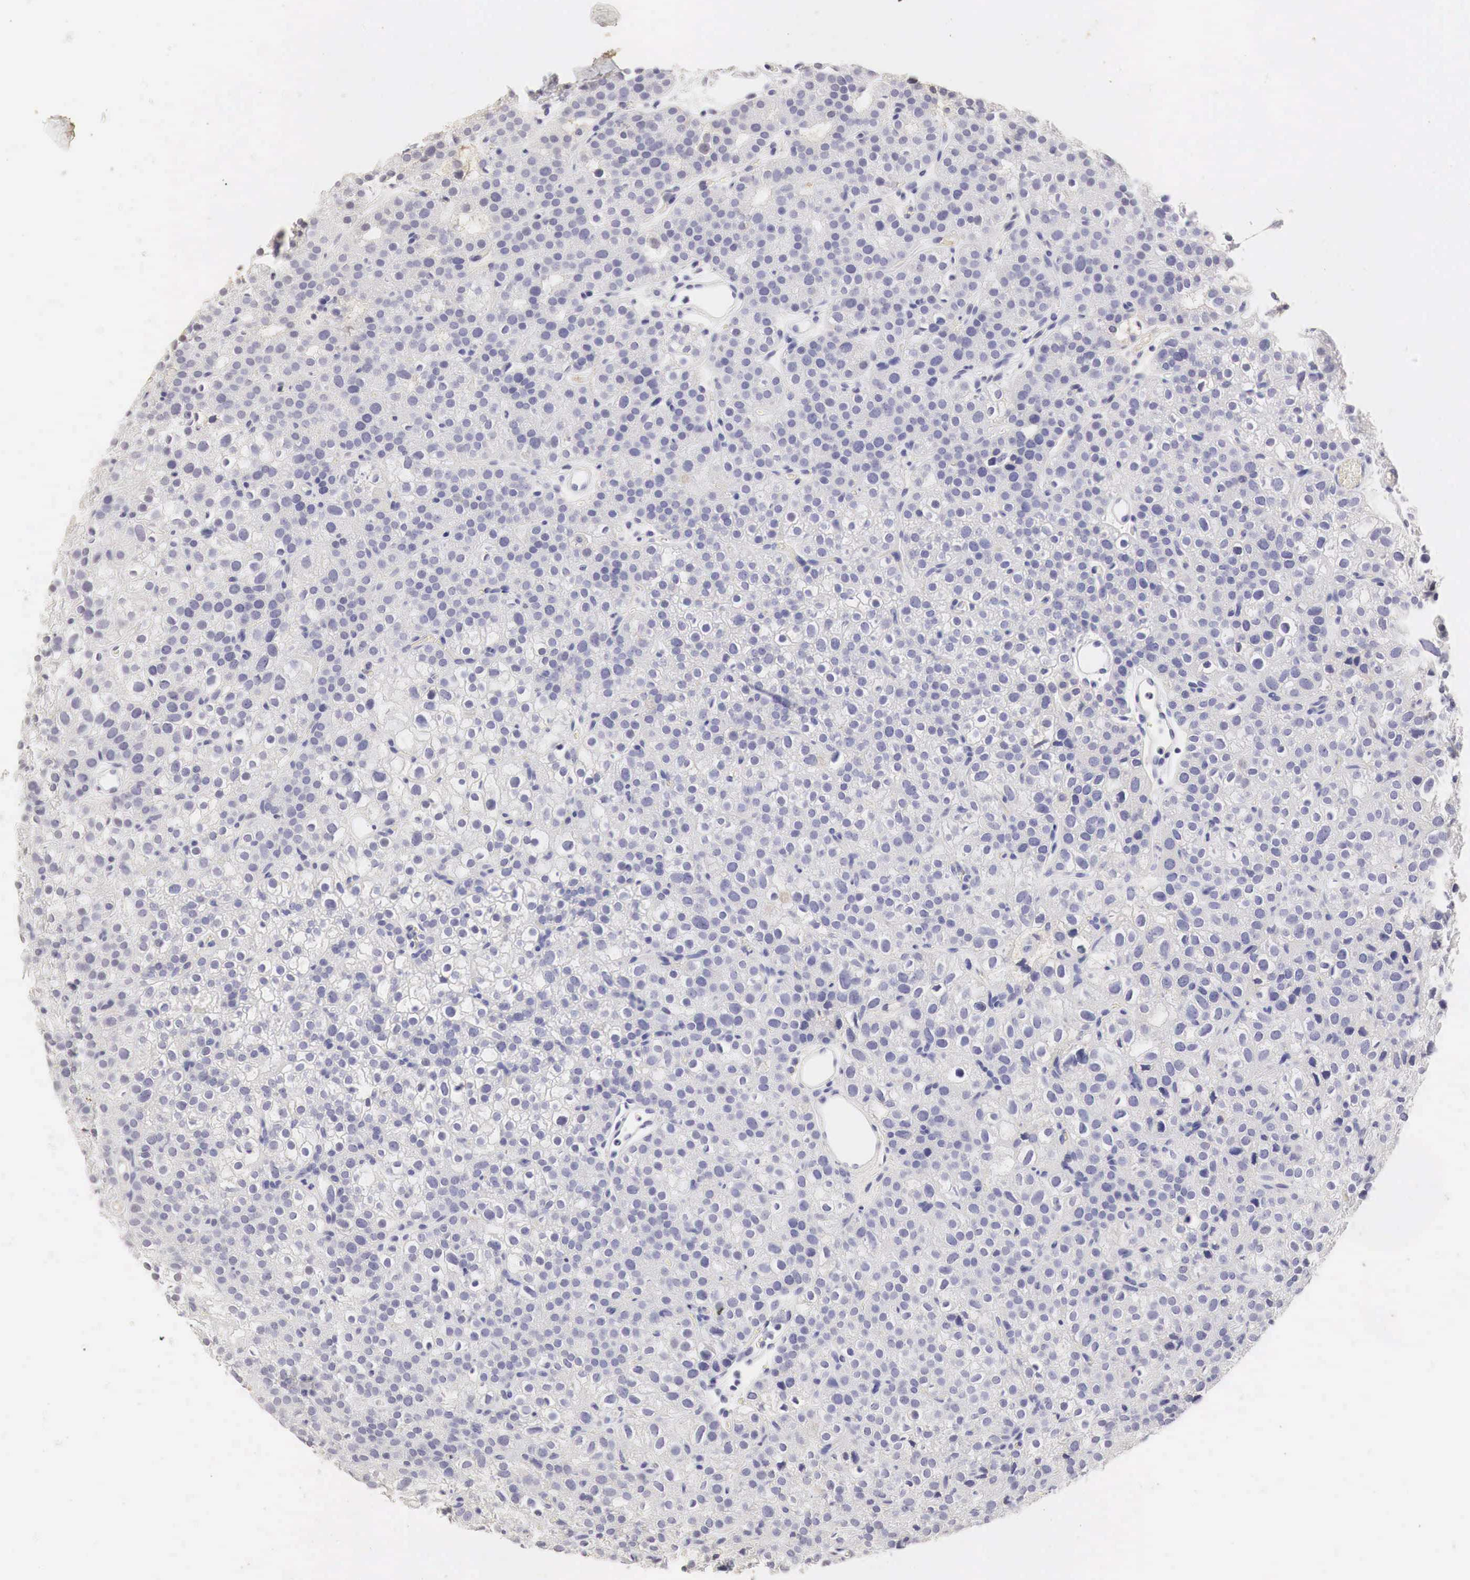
{"staining": {"intensity": "negative", "quantity": "none", "location": "none"}, "tissue": "parathyroid gland", "cell_type": "Glandular cells", "image_type": "normal", "snomed": [{"axis": "morphology", "description": "Normal tissue, NOS"}, {"axis": "topography", "description": "Parathyroid gland"}], "caption": "IHC micrograph of unremarkable parathyroid gland: human parathyroid gland stained with DAB (3,3'-diaminobenzidine) displays no significant protein positivity in glandular cells.", "gene": "OTC", "patient": {"sex": "male", "age": 71}}